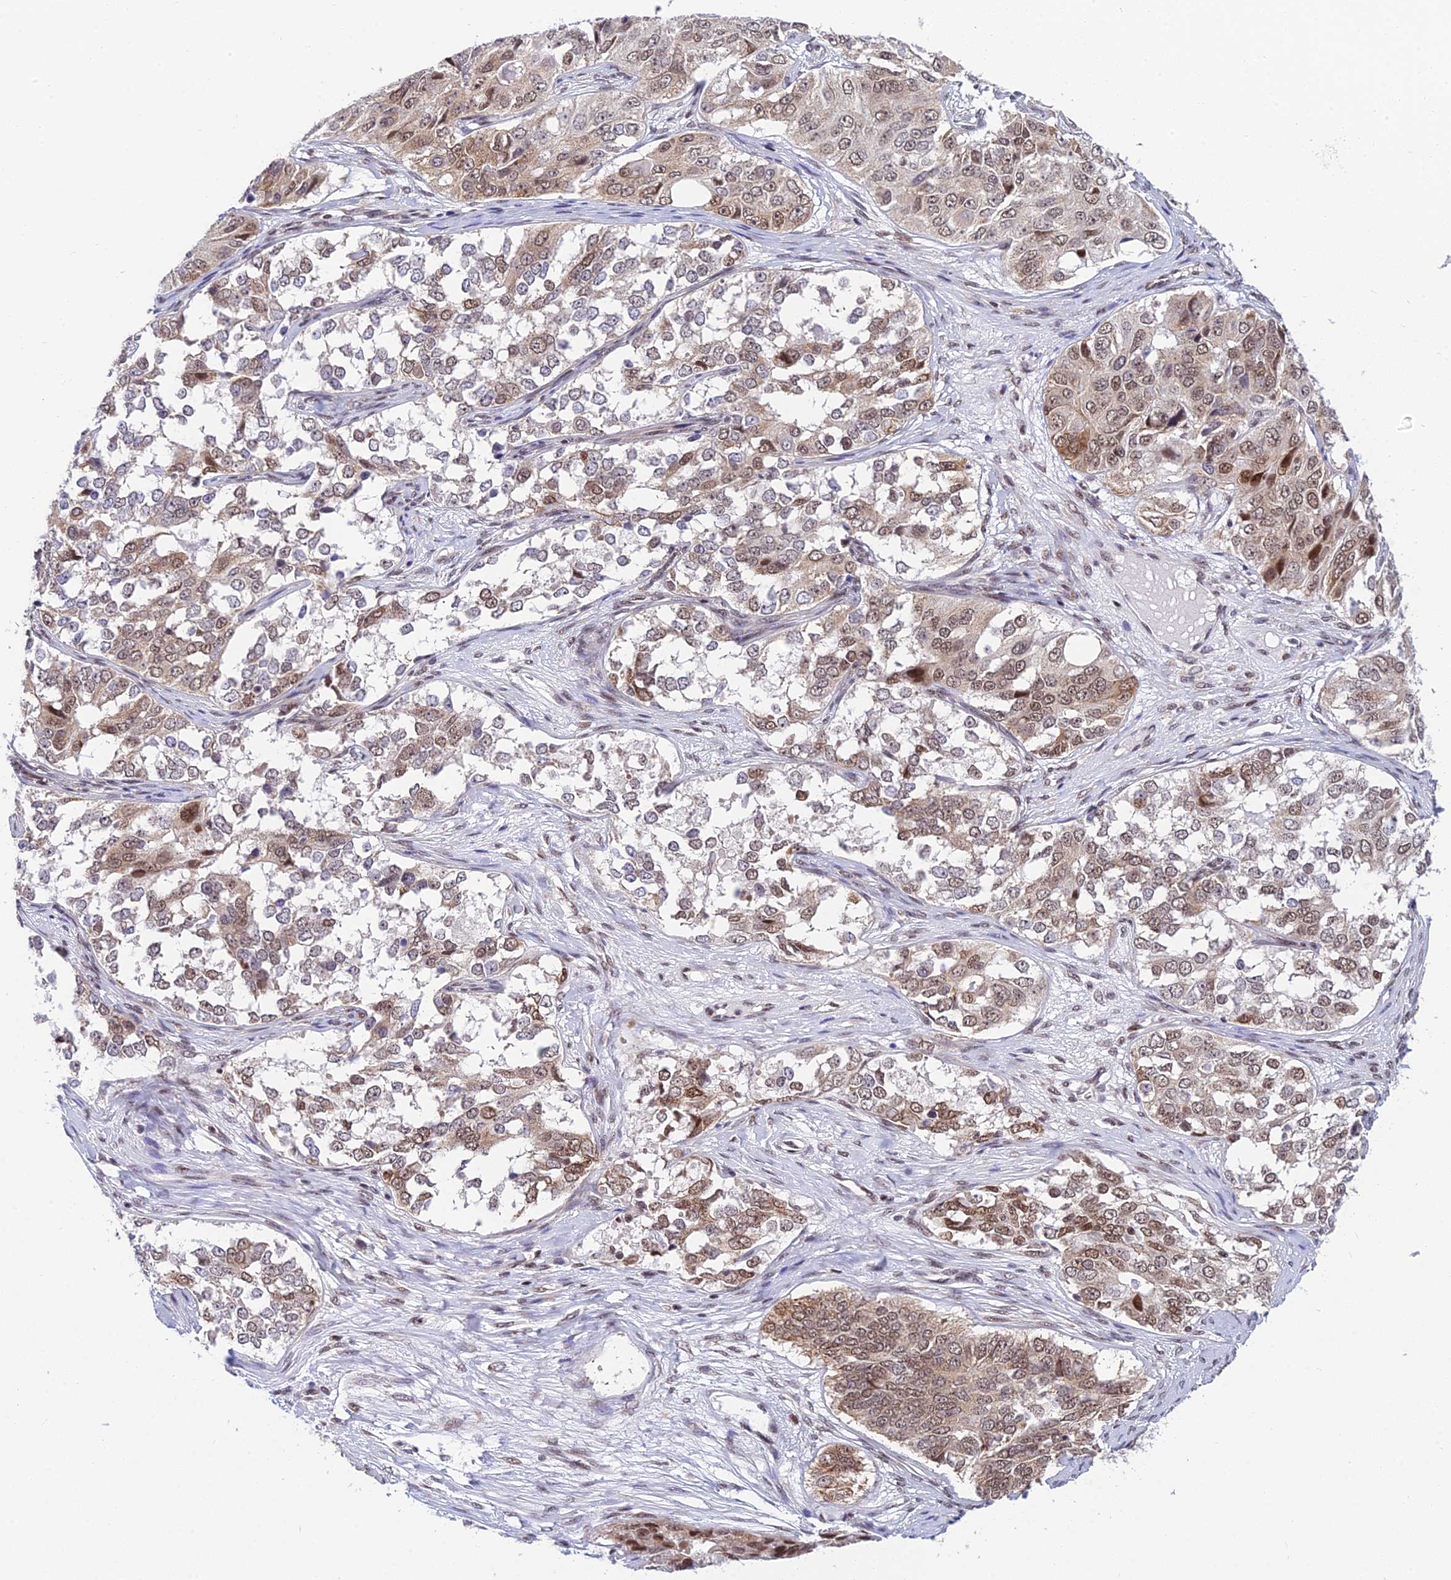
{"staining": {"intensity": "moderate", "quantity": ">75%", "location": "cytoplasmic/membranous,nuclear"}, "tissue": "ovarian cancer", "cell_type": "Tumor cells", "image_type": "cancer", "snomed": [{"axis": "morphology", "description": "Carcinoma, endometroid"}, {"axis": "topography", "description": "Ovary"}], "caption": "Immunohistochemical staining of ovarian endometroid carcinoma exhibits moderate cytoplasmic/membranous and nuclear protein positivity in approximately >75% of tumor cells. (DAB (3,3'-diaminobenzidine) = brown stain, brightfield microscopy at high magnification).", "gene": "USP22", "patient": {"sex": "female", "age": 51}}